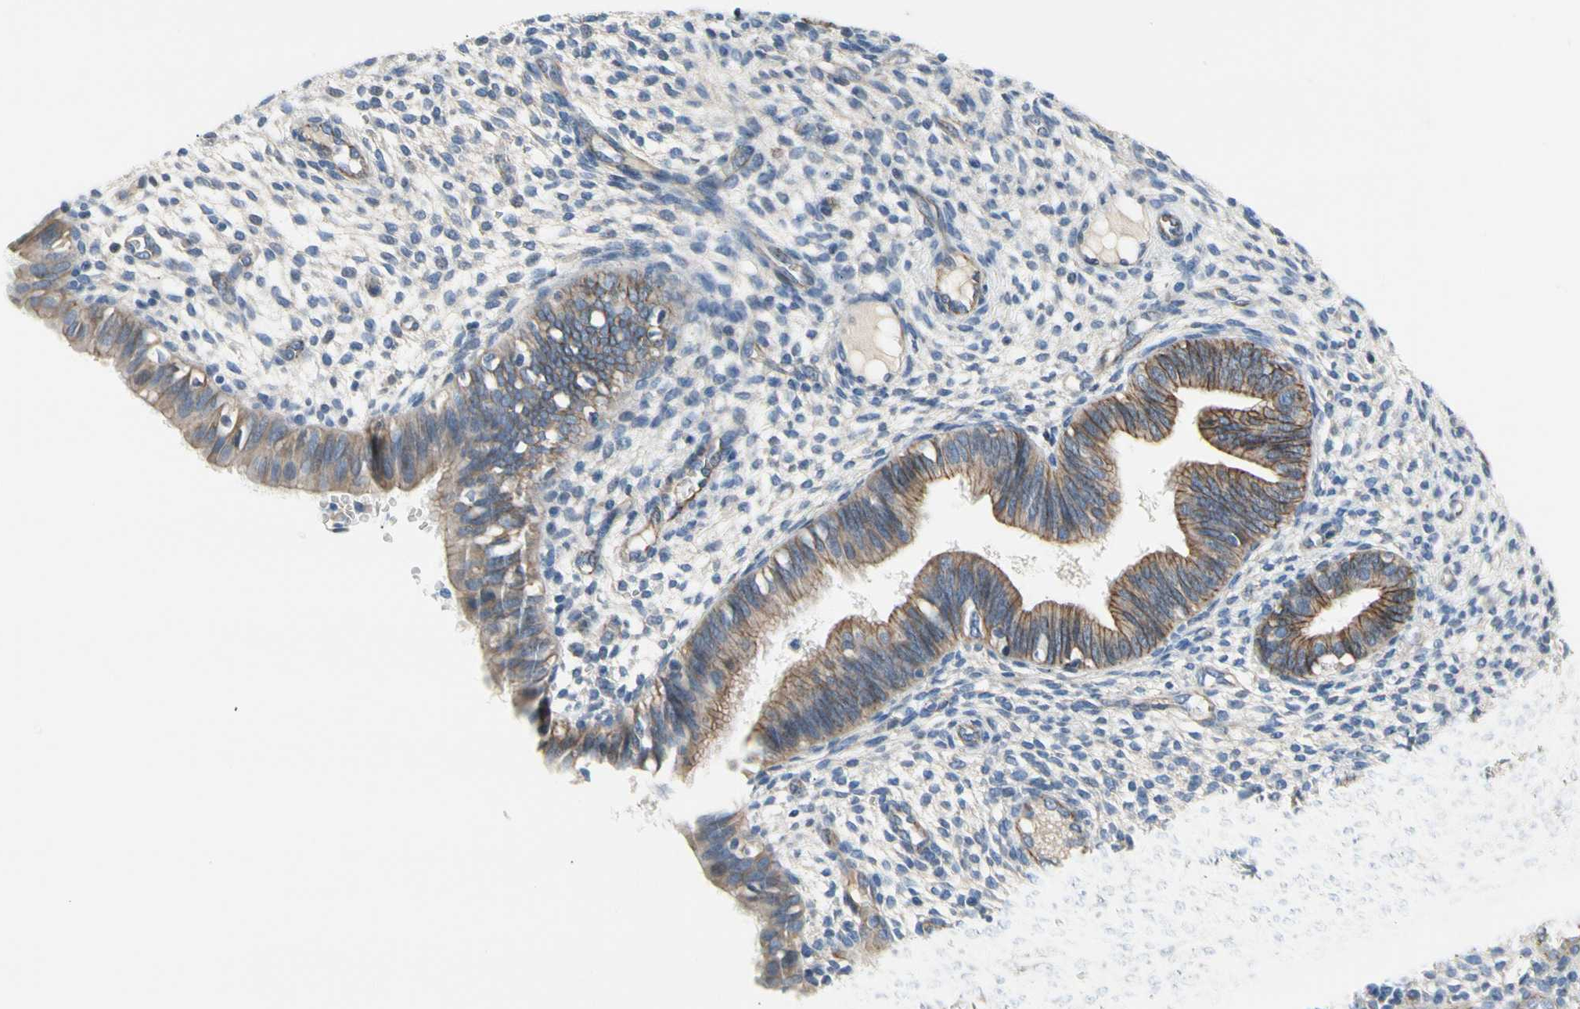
{"staining": {"intensity": "negative", "quantity": "none", "location": "none"}, "tissue": "endometrium", "cell_type": "Cells in endometrial stroma", "image_type": "normal", "snomed": [{"axis": "morphology", "description": "Normal tissue, NOS"}, {"axis": "topography", "description": "Endometrium"}], "caption": "This micrograph is of normal endometrium stained with immunohistochemistry to label a protein in brown with the nuclei are counter-stained blue. There is no staining in cells in endometrial stroma.", "gene": "LGR6", "patient": {"sex": "female", "age": 61}}